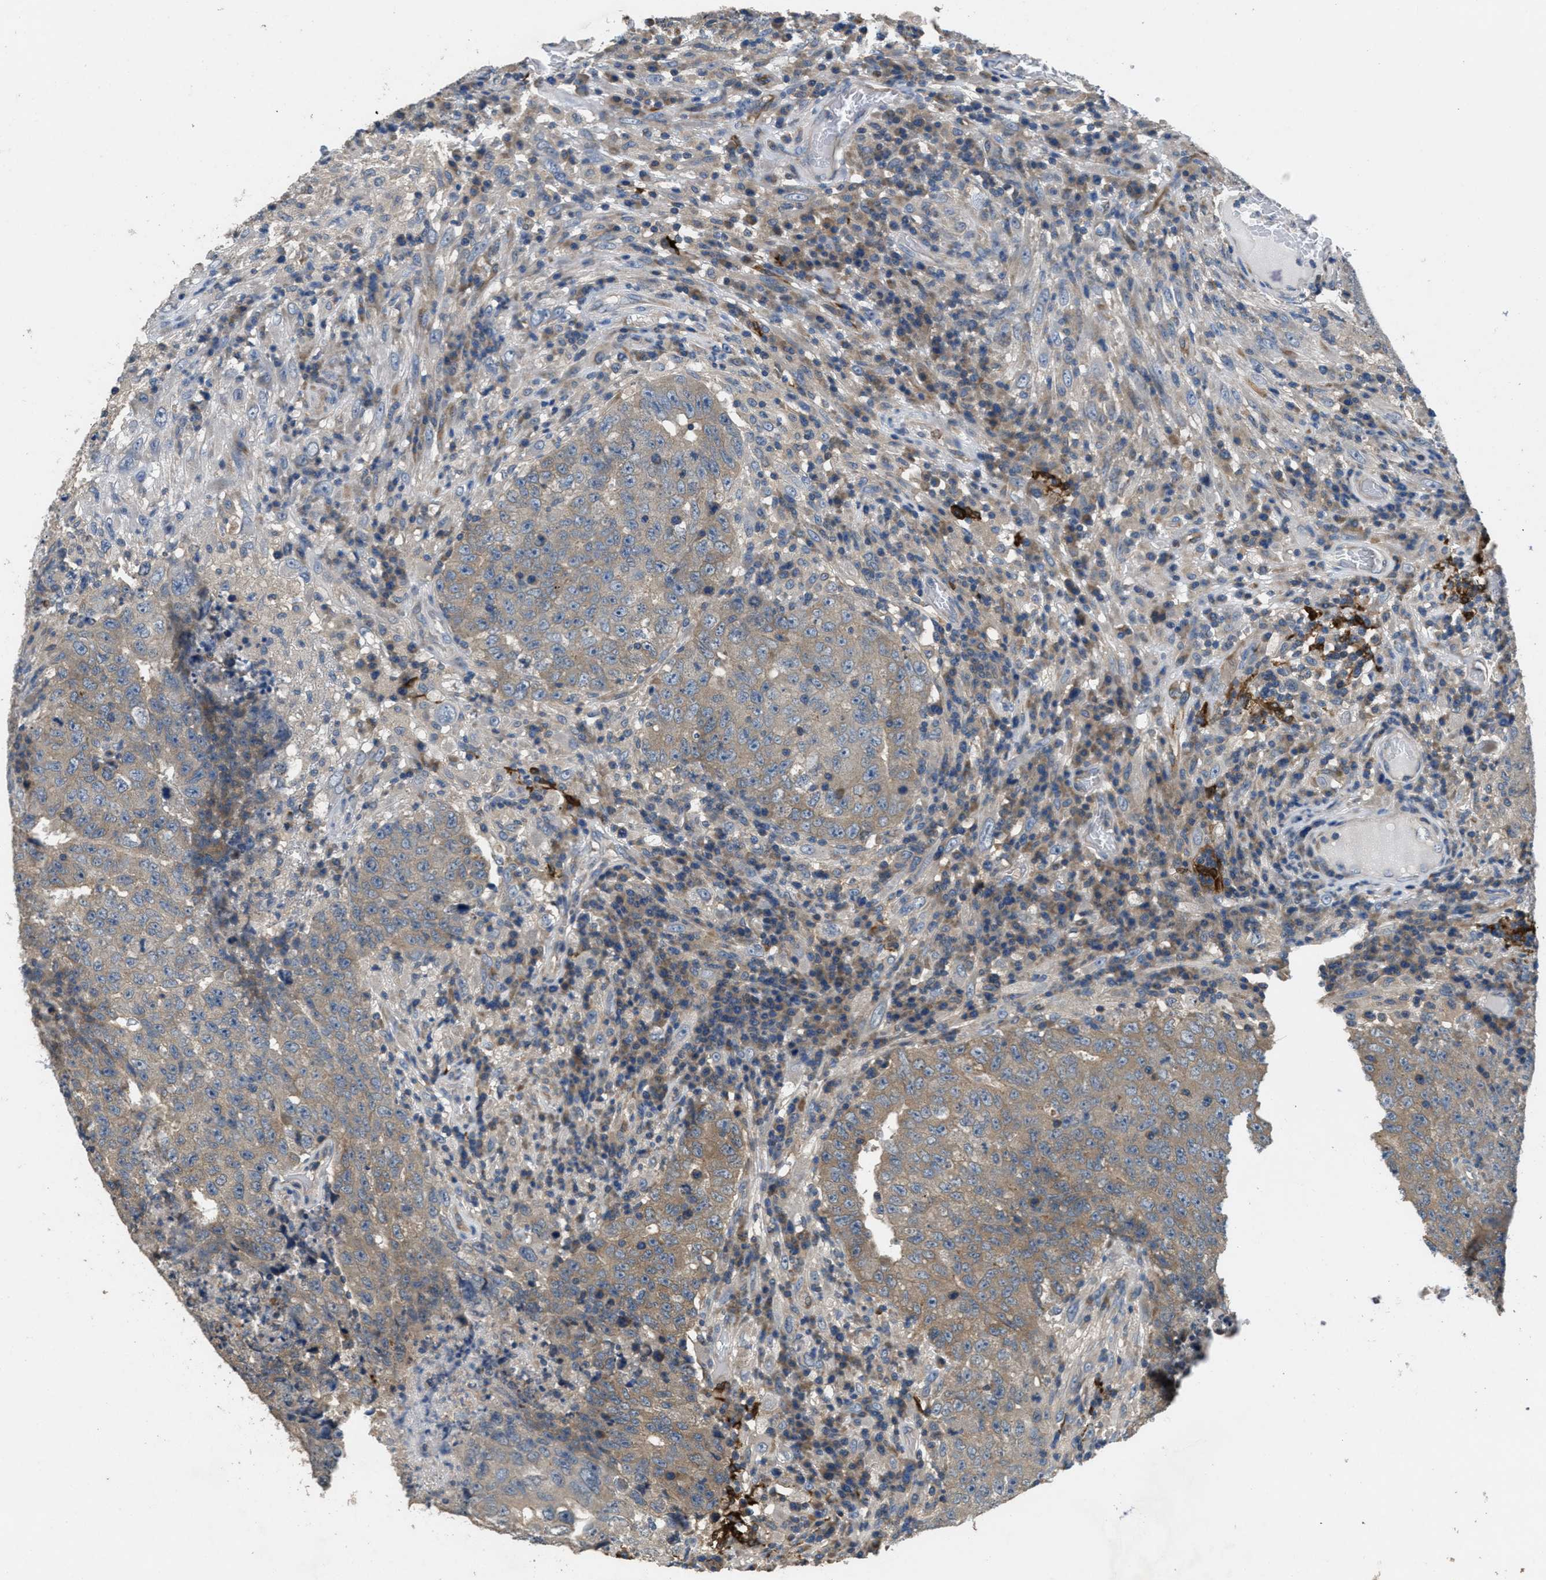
{"staining": {"intensity": "moderate", "quantity": ">75%", "location": "cytoplasmic/membranous"}, "tissue": "testis cancer", "cell_type": "Tumor cells", "image_type": "cancer", "snomed": [{"axis": "morphology", "description": "Necrosis, NOS"}, {"axis": "morphology", "description": "Carcinoma, Embryonal, NOS"}, {"axis": "topography", "description": "Testis"}], "caption": "About >75% of tumor cells in human testis embryonal carcinoma display moderate cytoplasmic/membranous protein positivity as visualized by brown immunohistochemical staining.", "gene": "DGKE", "patient": {"sex": "male", "age": 19}}